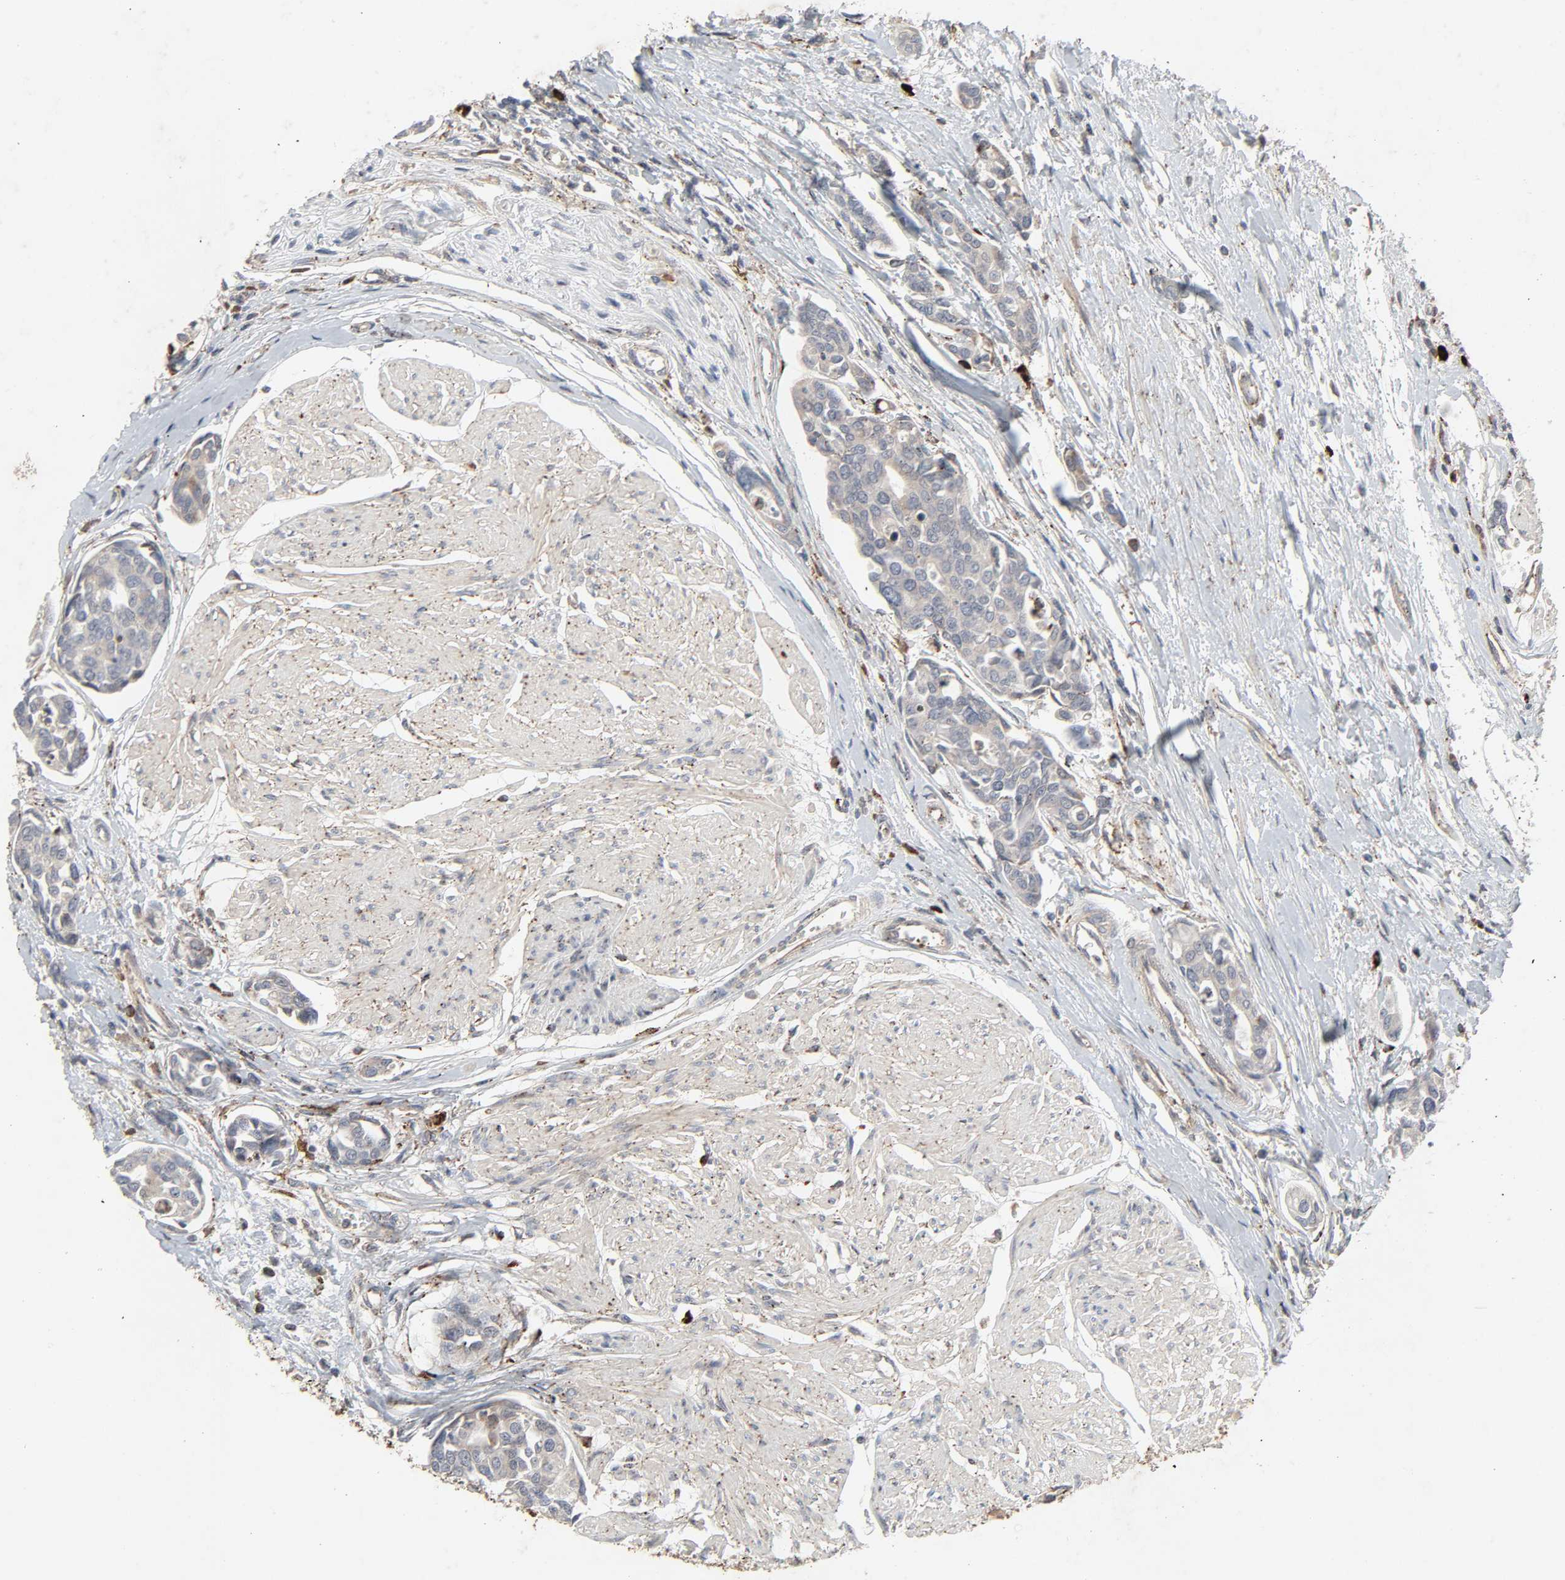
{"staining": {"intensity": "weak", "quantity": ">75%", "location": "cytoplasmic/membranous"}, "tissue": "urothelial cancer", "cell_type": "Tumor cells", "image_type": "cancer", "snomed": [{"axis": "morphology", "description": "Urothelial carcinoma, High grade"}, {"axis": "topography", "description": "Urinary bladder"}], "caption": "This micrograph demonstrates immunohistochemistry (IHC) staining of human urothelial carcinoma (high-grade), with low weak cytoplasmic/membranous expression in approximately >75% of tumor cells.", "gene": "ADCY4", "patient": {"sex": "male", "age": 78}}